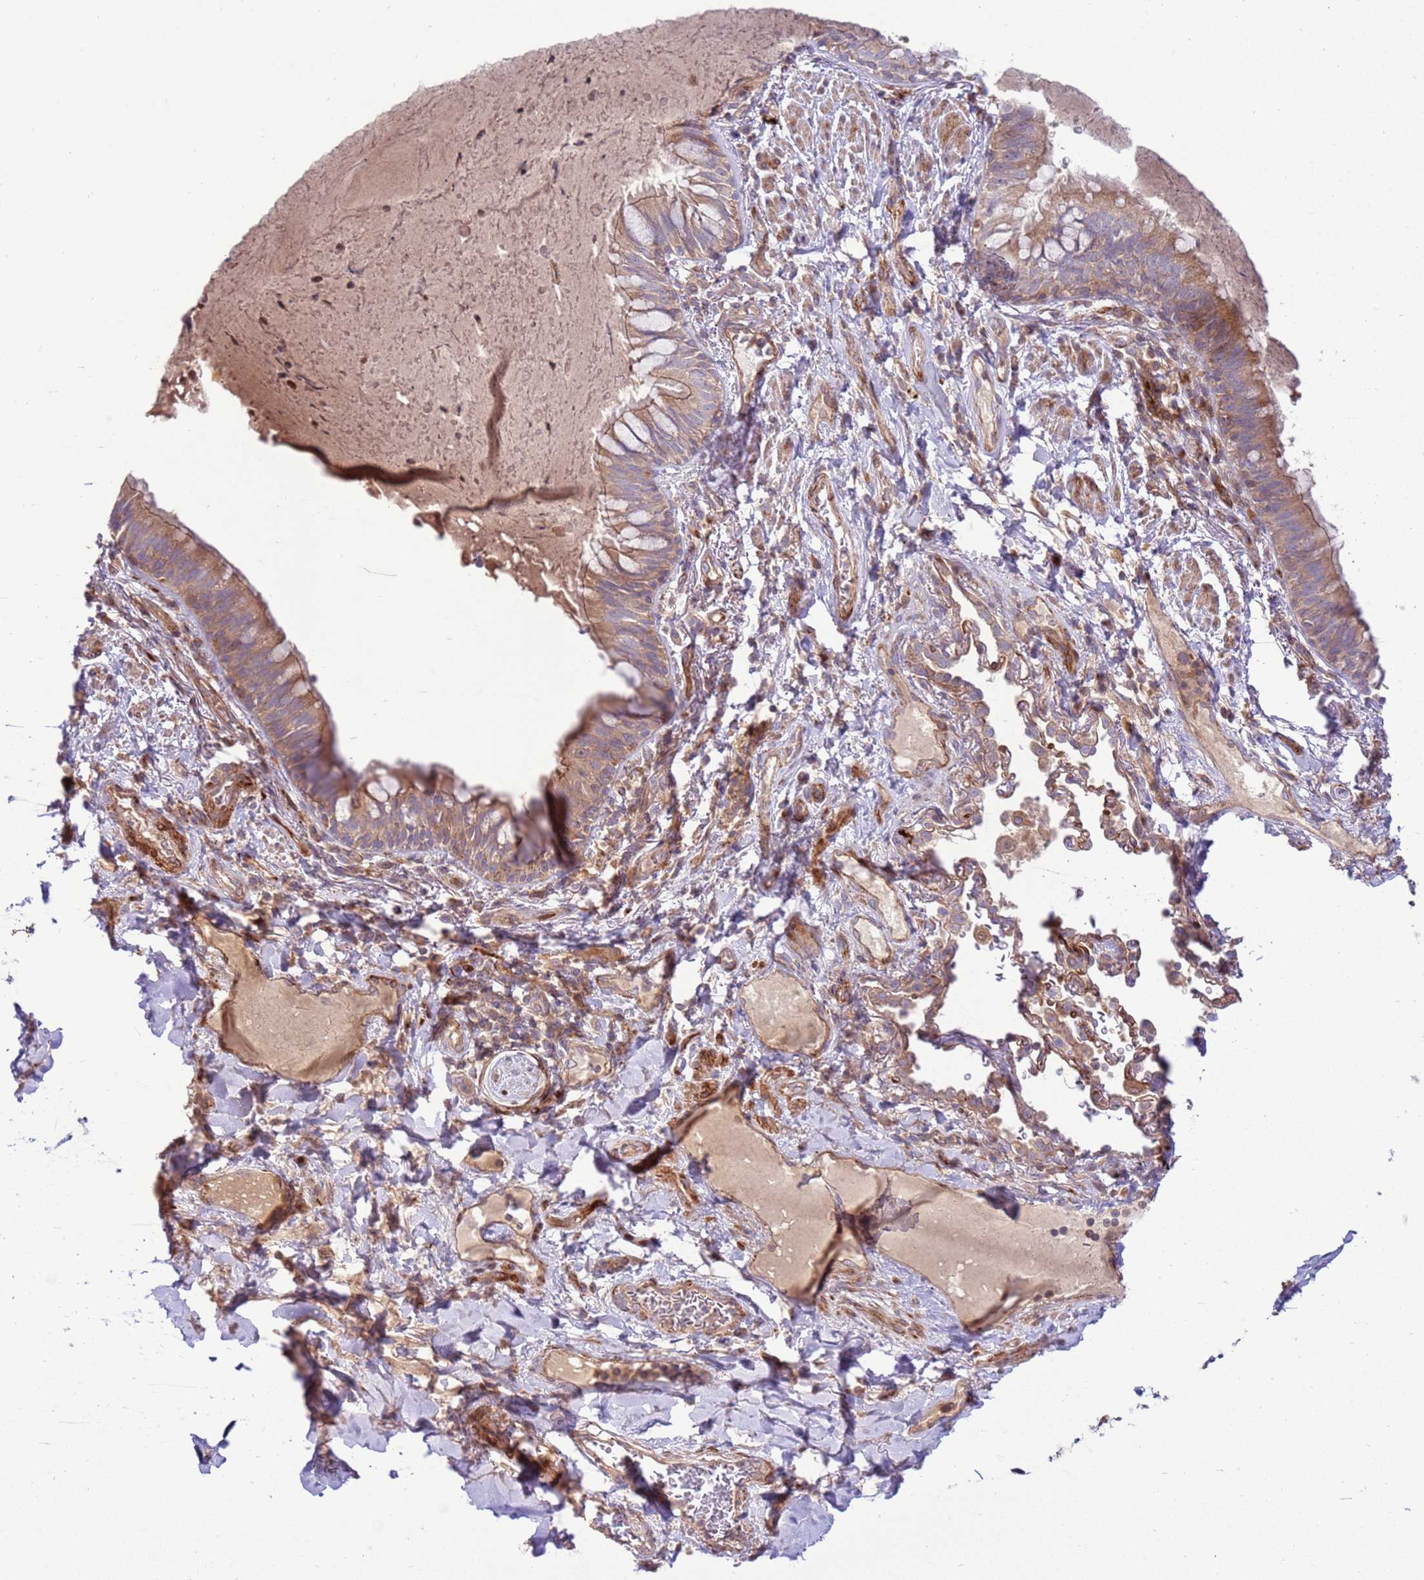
{"staining": {"intensity": "moderate", "quantity": ">75%", "location": "cytoplasmic/membranous"}, "tissue": "nasopharynx", "cell_type": "Respiratory epithelial cells", "image_type": "normal", "snomed": [{"axis": "morphology", "description": "Normal tissue, NOS"}, {"axis": "topography", "description": "Nasopharynx"}], "caption": "Unremarkable nasopharynx reveals moderate cytoplasmic/membranous positivity in approximately >75% of respiratory epithelial cells, visualized by immunohistochemistry. The protein is shown in brown color, while the nuclei are stained blue.", "gene": "ZNF624", "patient": {"sex": "male", "age": 64}}